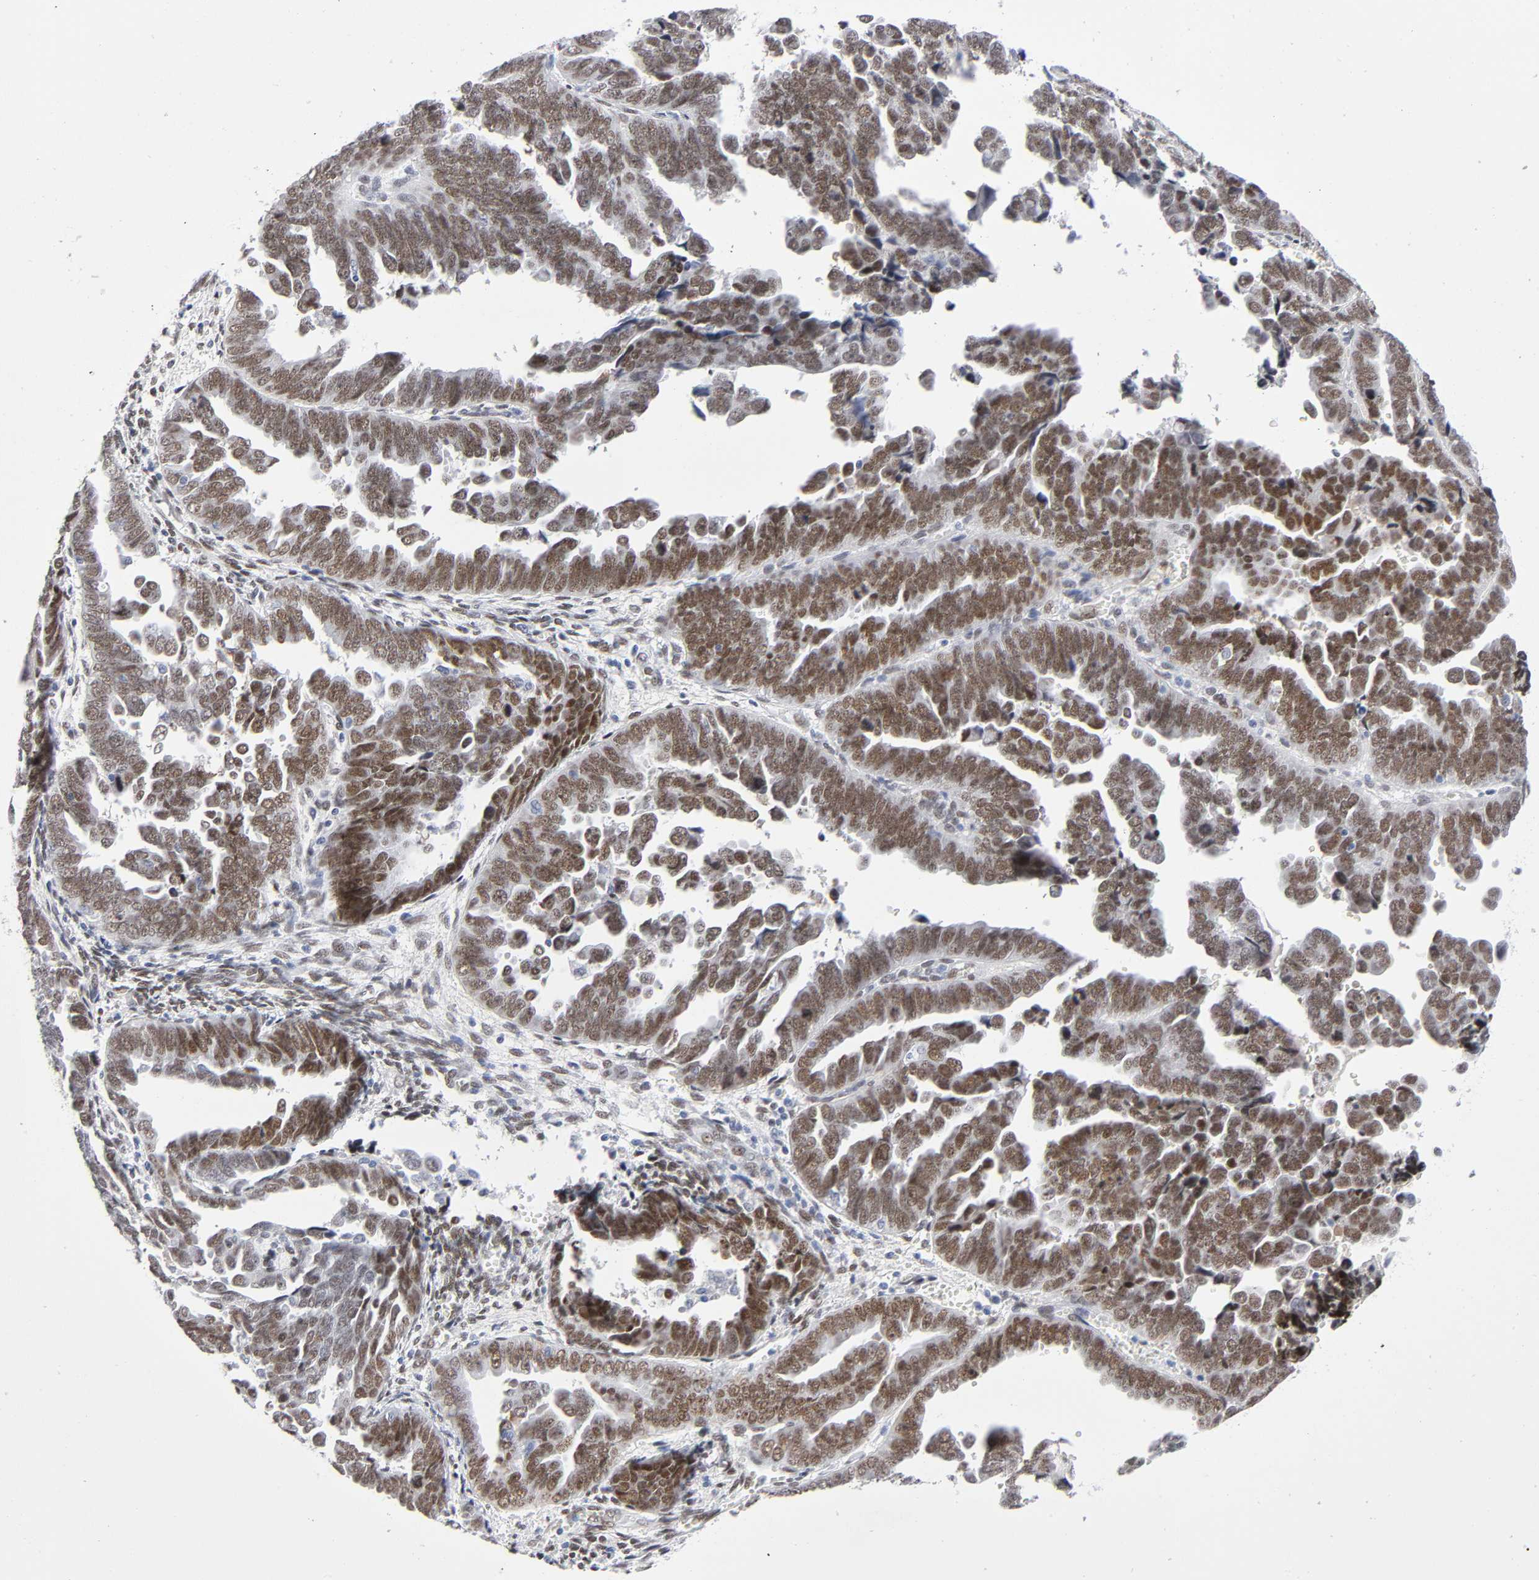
{"staining": {"intensity": "moderate", "quantity": ">75%", "location": "nuclear"}, "tissue": "endometrial cancer", "cell_type": "Tumor cells", "image_type": "cancer", "snomed": [{"axis": "morphology", "description": "Adenocarcinoma, NOS"}, {"axis": "topography", "description": "Endometrium"}], "caption": "Human endometrial adenocarcinoma stained with a brown dye reveals moderate nuclear positive positivity in about >75% of tumor cells.", "gene": "NFIC", "patient": {"sex": "female", "age": 75}}